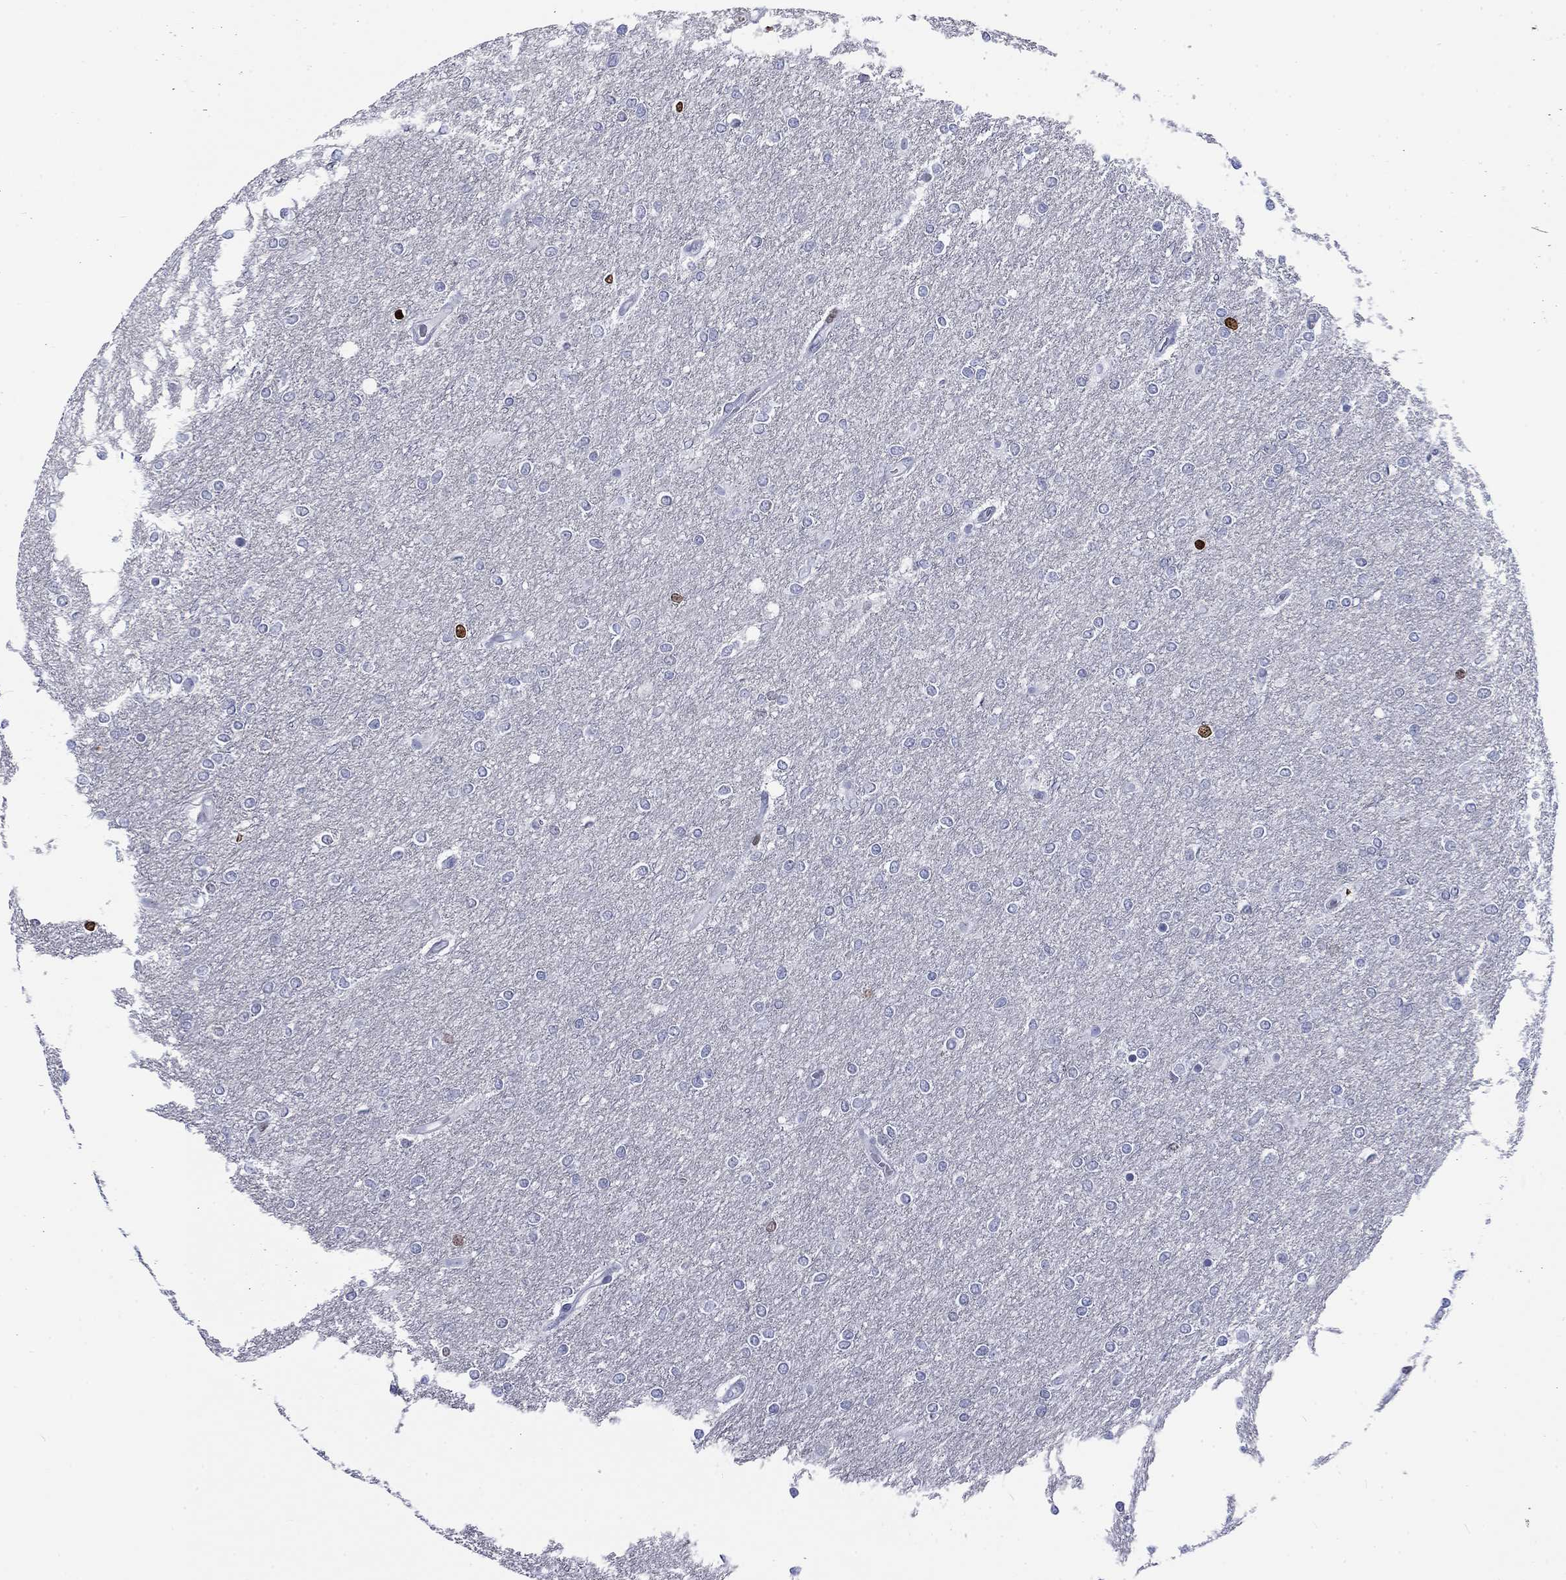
{"staining": {"intensity": "negative", "quantity": "none", "location": "none"}, "tissue": "glioma", "cell_type": "Tumor cells", "image_type": "cancer", "snomed": [{"axis": "morphology", "description": "Glioma, malignant, High grade"}, {"axis": "topography", "description": "Brain"}], "caption": "Tumor cells show no significant positivity in glioma.", "gene": "H1-5", "patient": {"sex": "female", "age": 61}}